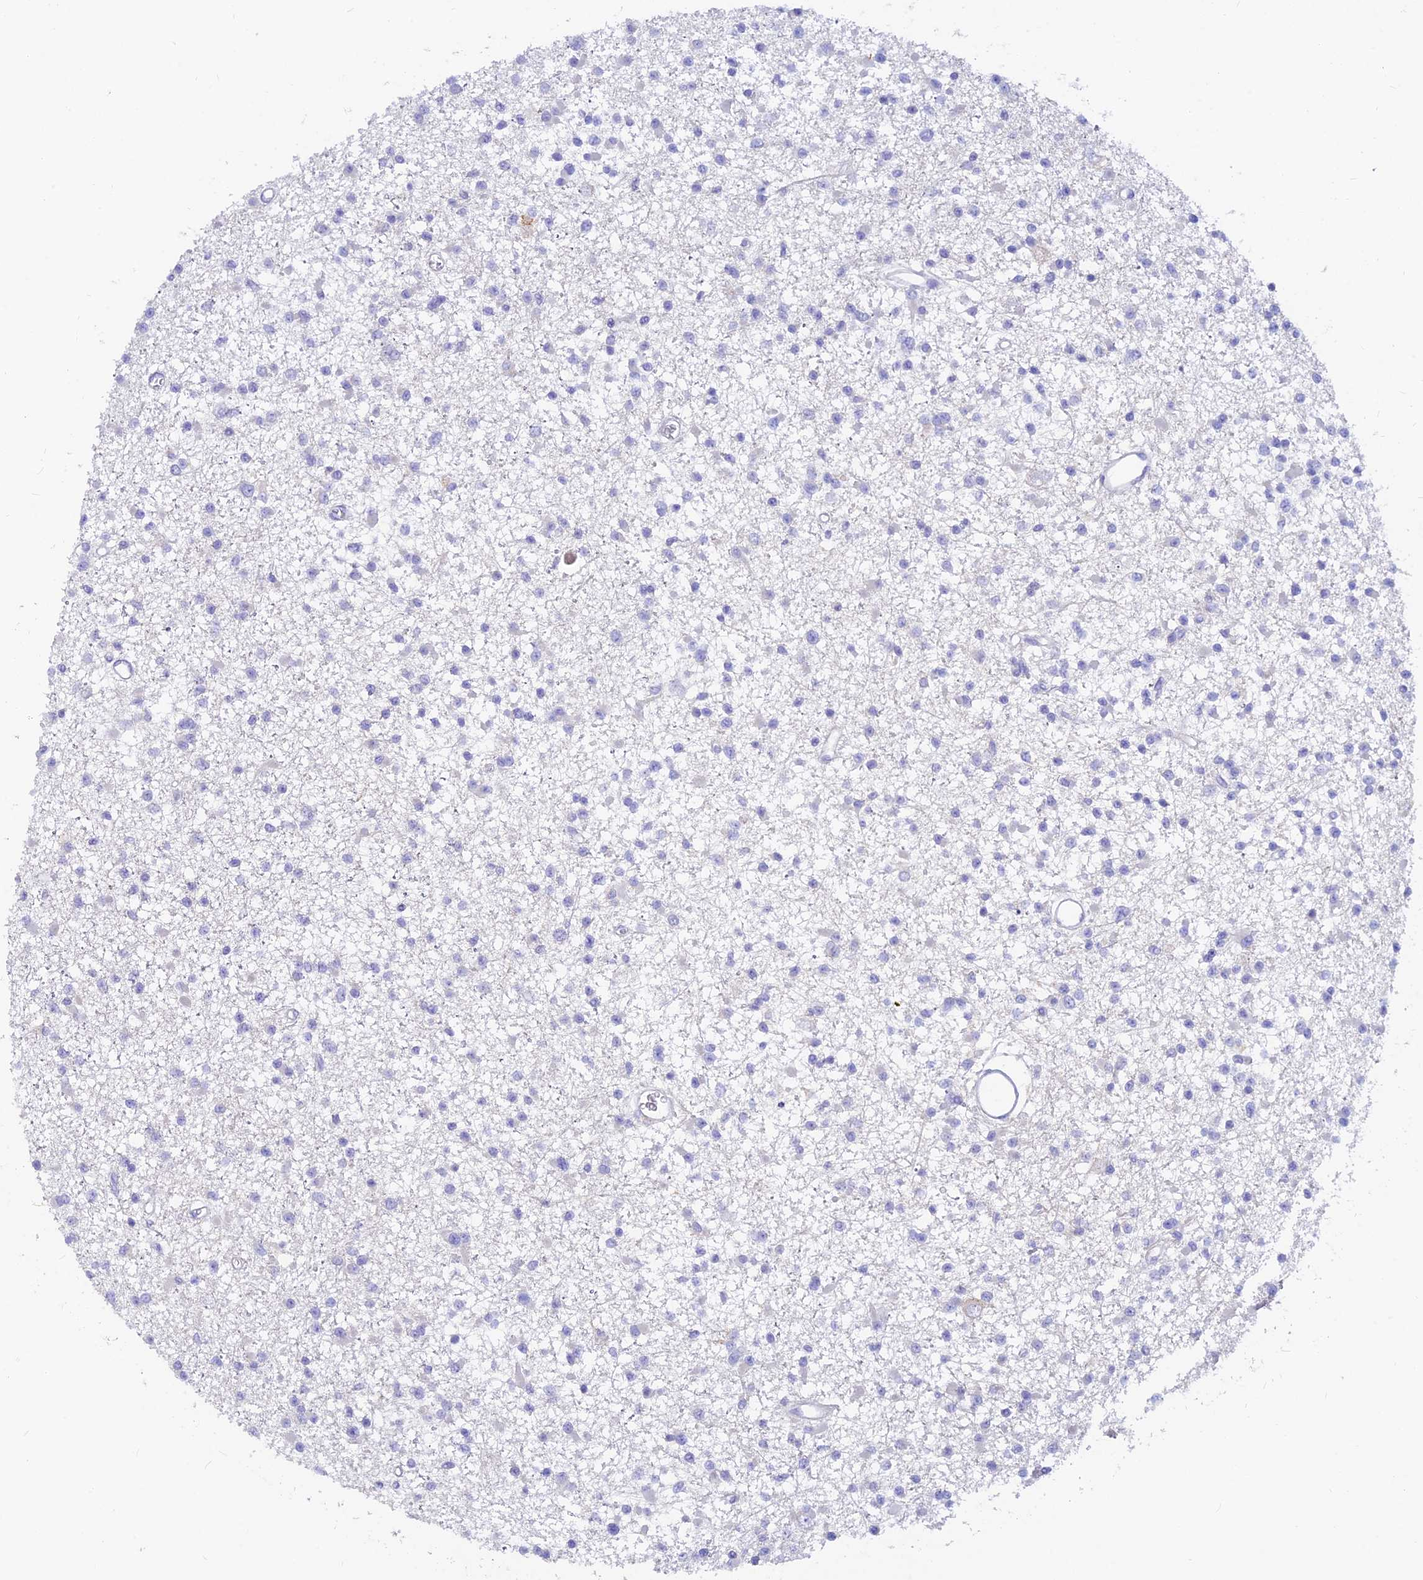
{"staining": {"intensity": "negative", "quantity": "none", "location": "none"}, "tissue": "glioma", "cell_type": "Tumor cells", "image_type": "cancer", "snomed": [{"axis": "morphology", "description": "Glioma, malignant, Low grade"}, {"axis": "topography", "description": "Brain"}], "caption": "There is no significant expression in tumor cells of glioma.", "gene": "DENND2D", "patient": {"sex": "female", "age": 22}}